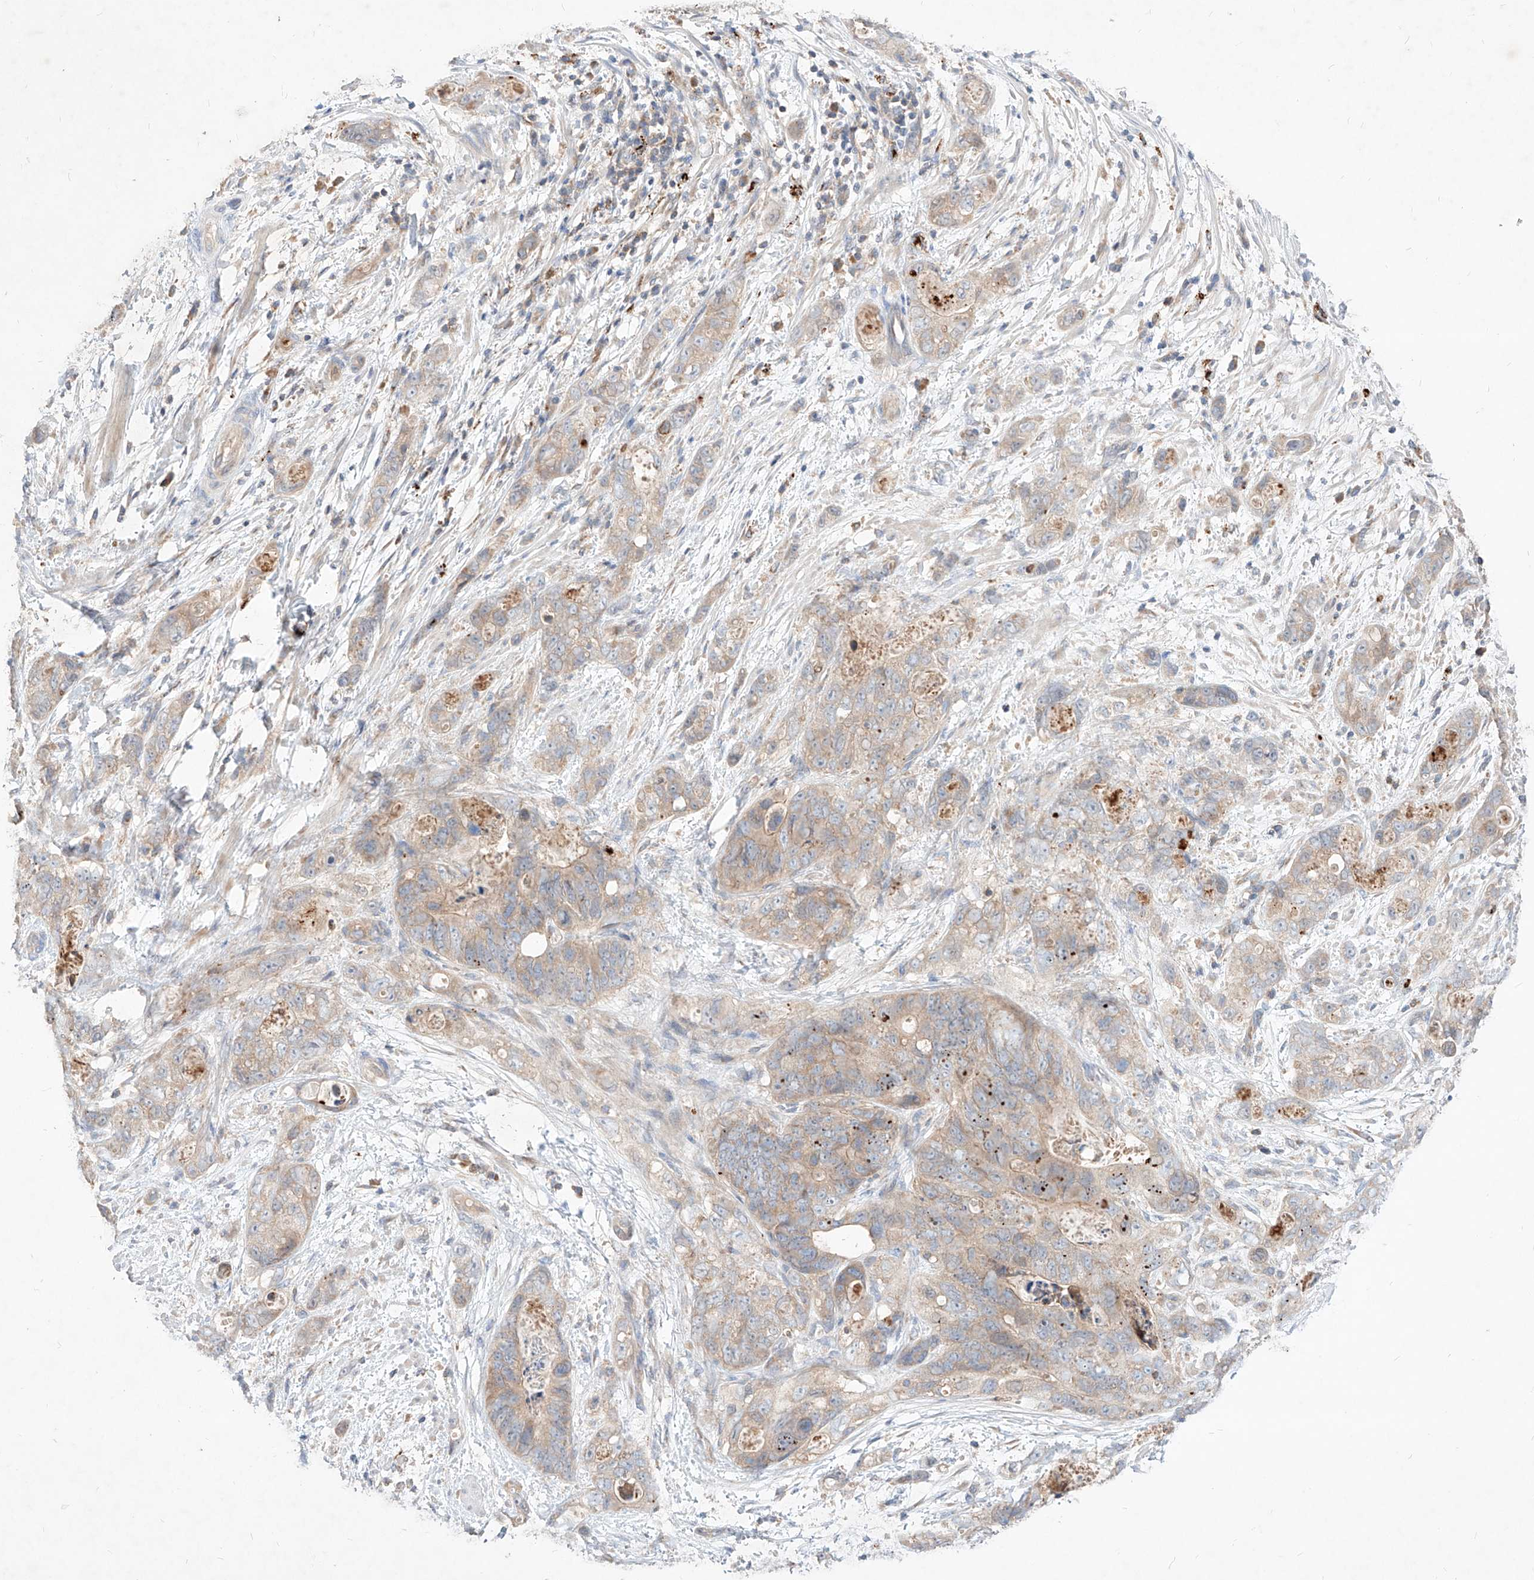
{"staining": {"intensity": "weak", "quantity": ">75%", "location": "cytoplasmic/membranous"}, "tissue": "stomach cancer", "cell_type": "Tumor cells", "image_type": "cancer", "snomed": [{"axis": "morphology", "description": "Normal tissue, NOS"}, {"axis": "morphology", "description": "Adenocarcinoma, NOS"}, {"axis": "topography", "description": "Stomach"}], "caption": "Protein expression analysis of stomach cancer (adenocarcinoma) displays weak cytoplasmic/membranous expression in approximately >75% of tumor cells. Nuclei are stained in blue.", "gene": "TSNAX", "patient": {"sex": "female", "age": 89}}